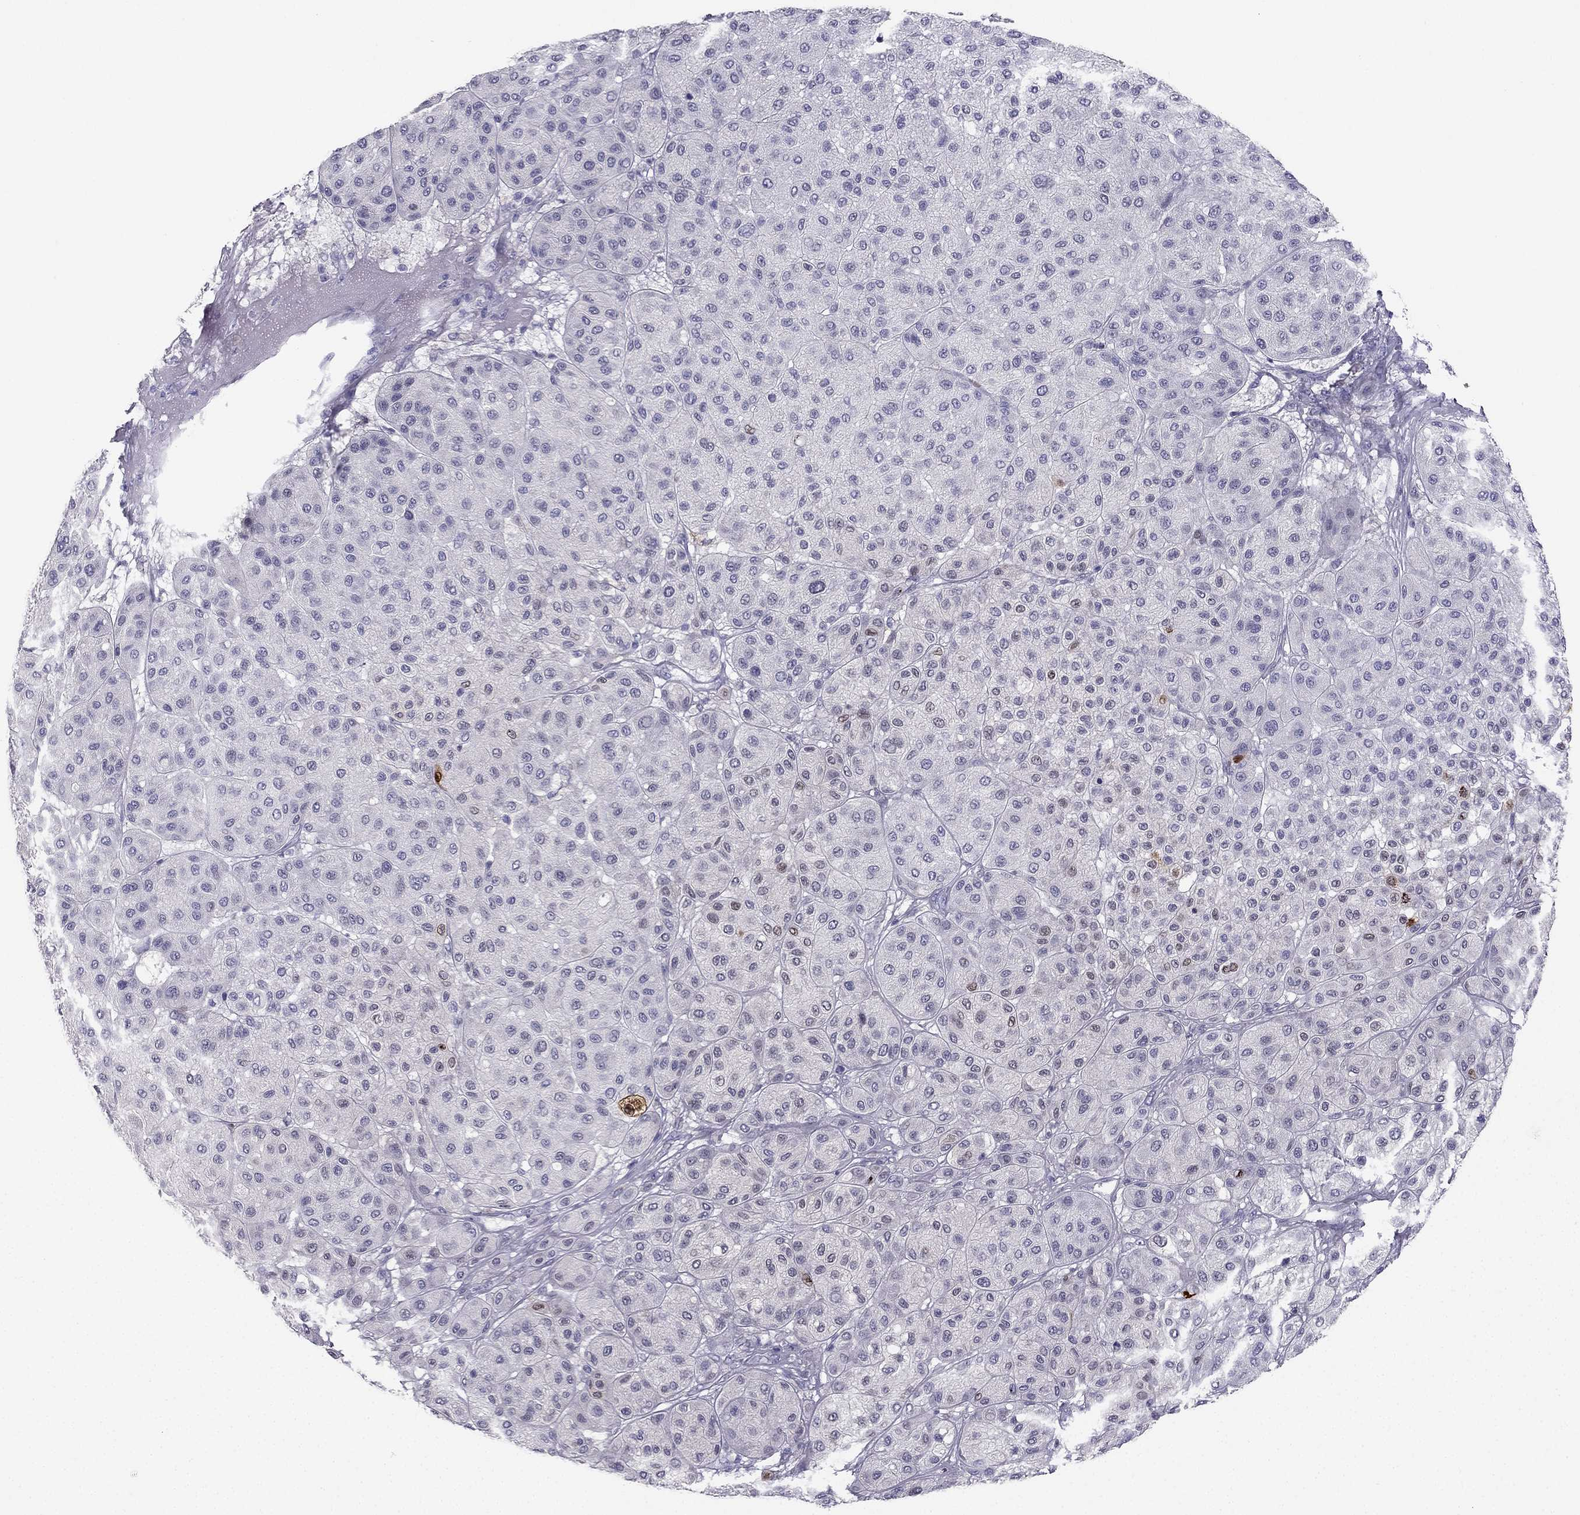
{"staining": {"intensity": "weak", "quantity": "<25%", "location": "nuclear"}, "tissue": "melanoma", "cell_type": "Tumor cells", "image_type": "cancer", "snomed": [{"axis": "morphology", "description": "Malignant melanoma, Metastatic site"}, {"axis": "topography", "description": "Smooth muscle"}], "caption": "DAB (3,3'-diaminobenzidine) immunohistochemical staining of human melanoma displays no significant expression in tumor cells.", "gene": "RSPH14", "patient": {"sex": "male", "age": 41}}